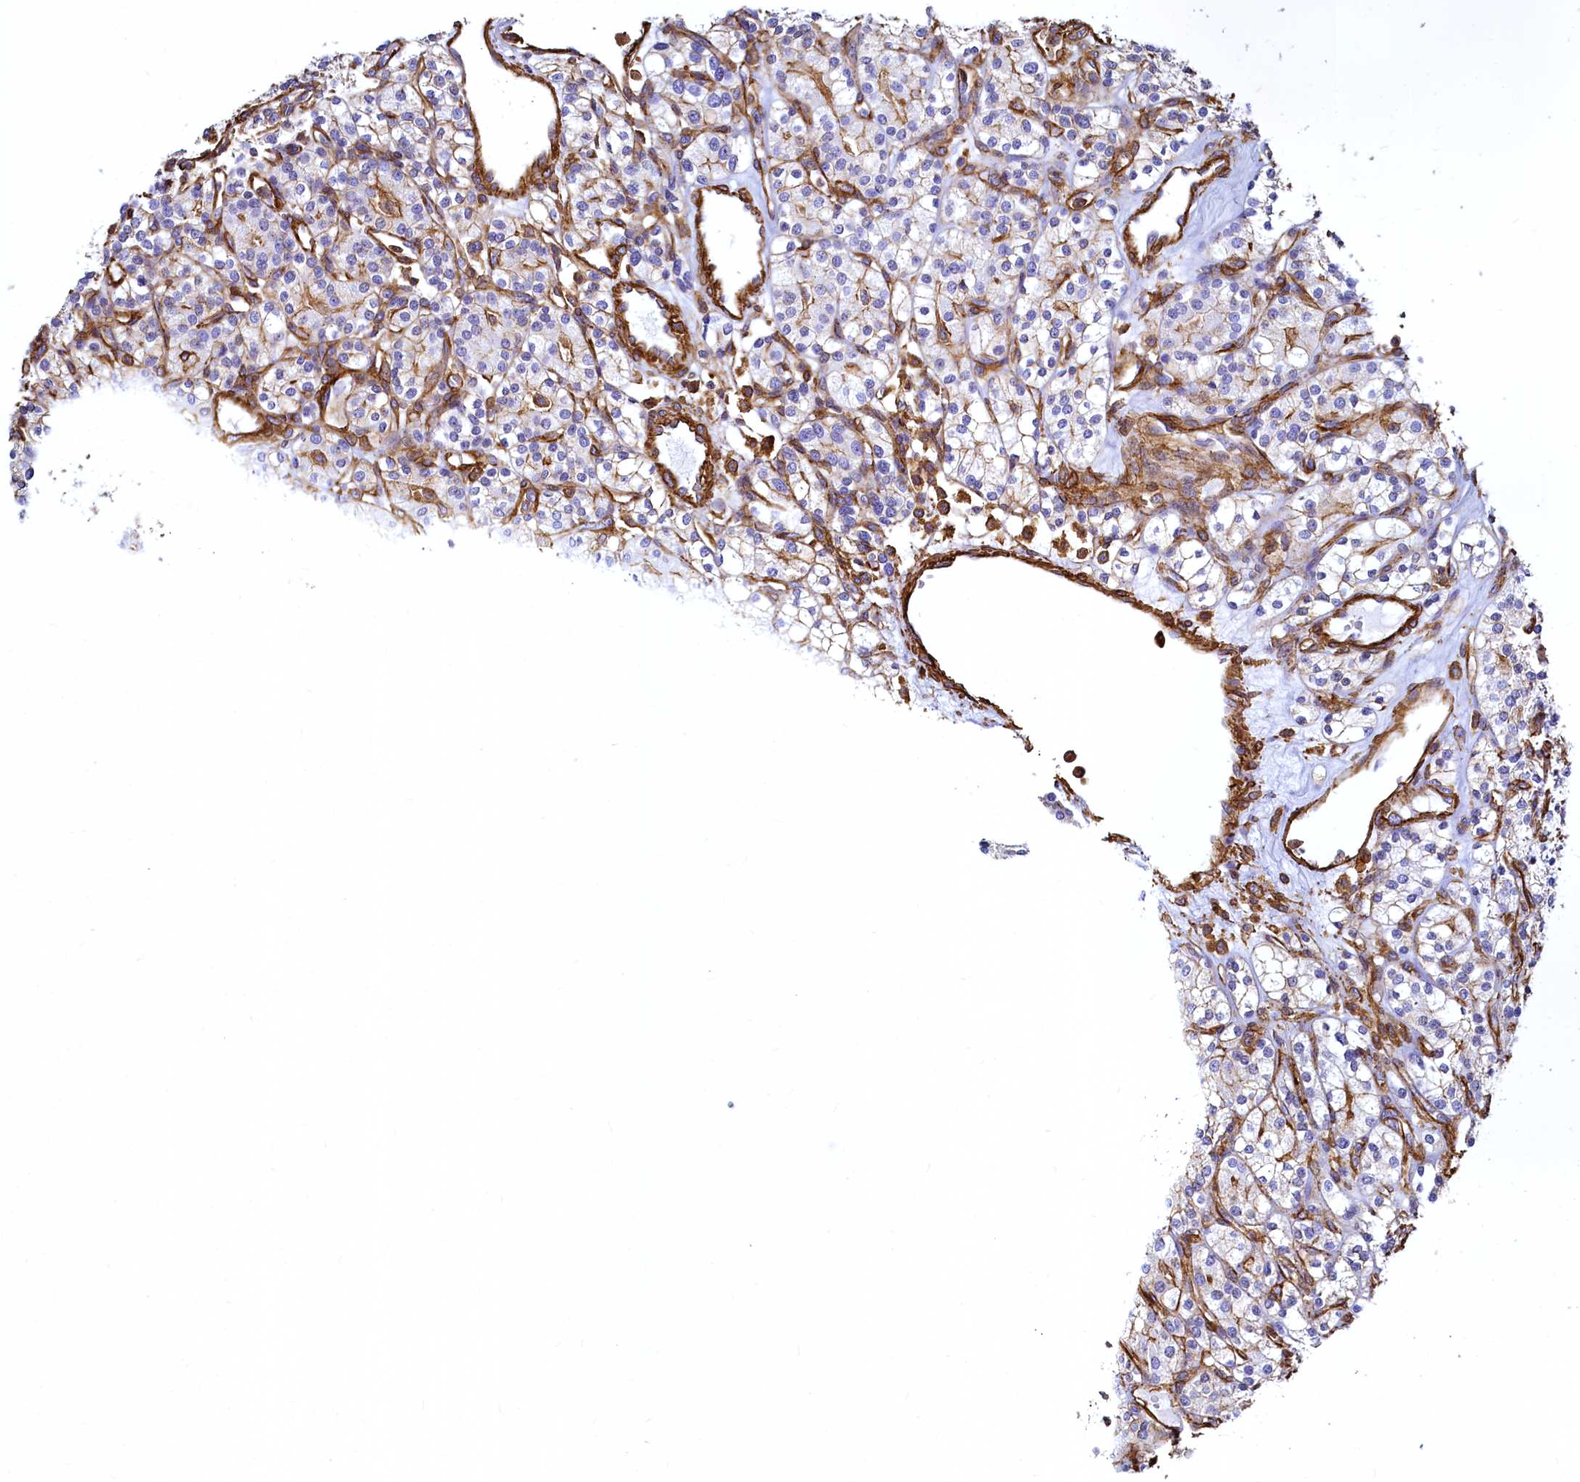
{"staining": {"intensity": "moderate", "quantity": "<25%", "location": "cytoplasmic/membranous"}, "tissue": "renal cancer", "cell_type": "Tumor cells", "image_type": "cancer", "snomed": [{"axis": "morphology", "description": "Adenocarcinoma, NOS"}, {"axis": "topography", "description": "Kidney"}], "caption": "Human renal cancer (adenocarcinoma) stained with a protein marker shows moderate staining in tumor cells.", "gene": "THBS1", "patient": {"sex": "male", "age": 77}}